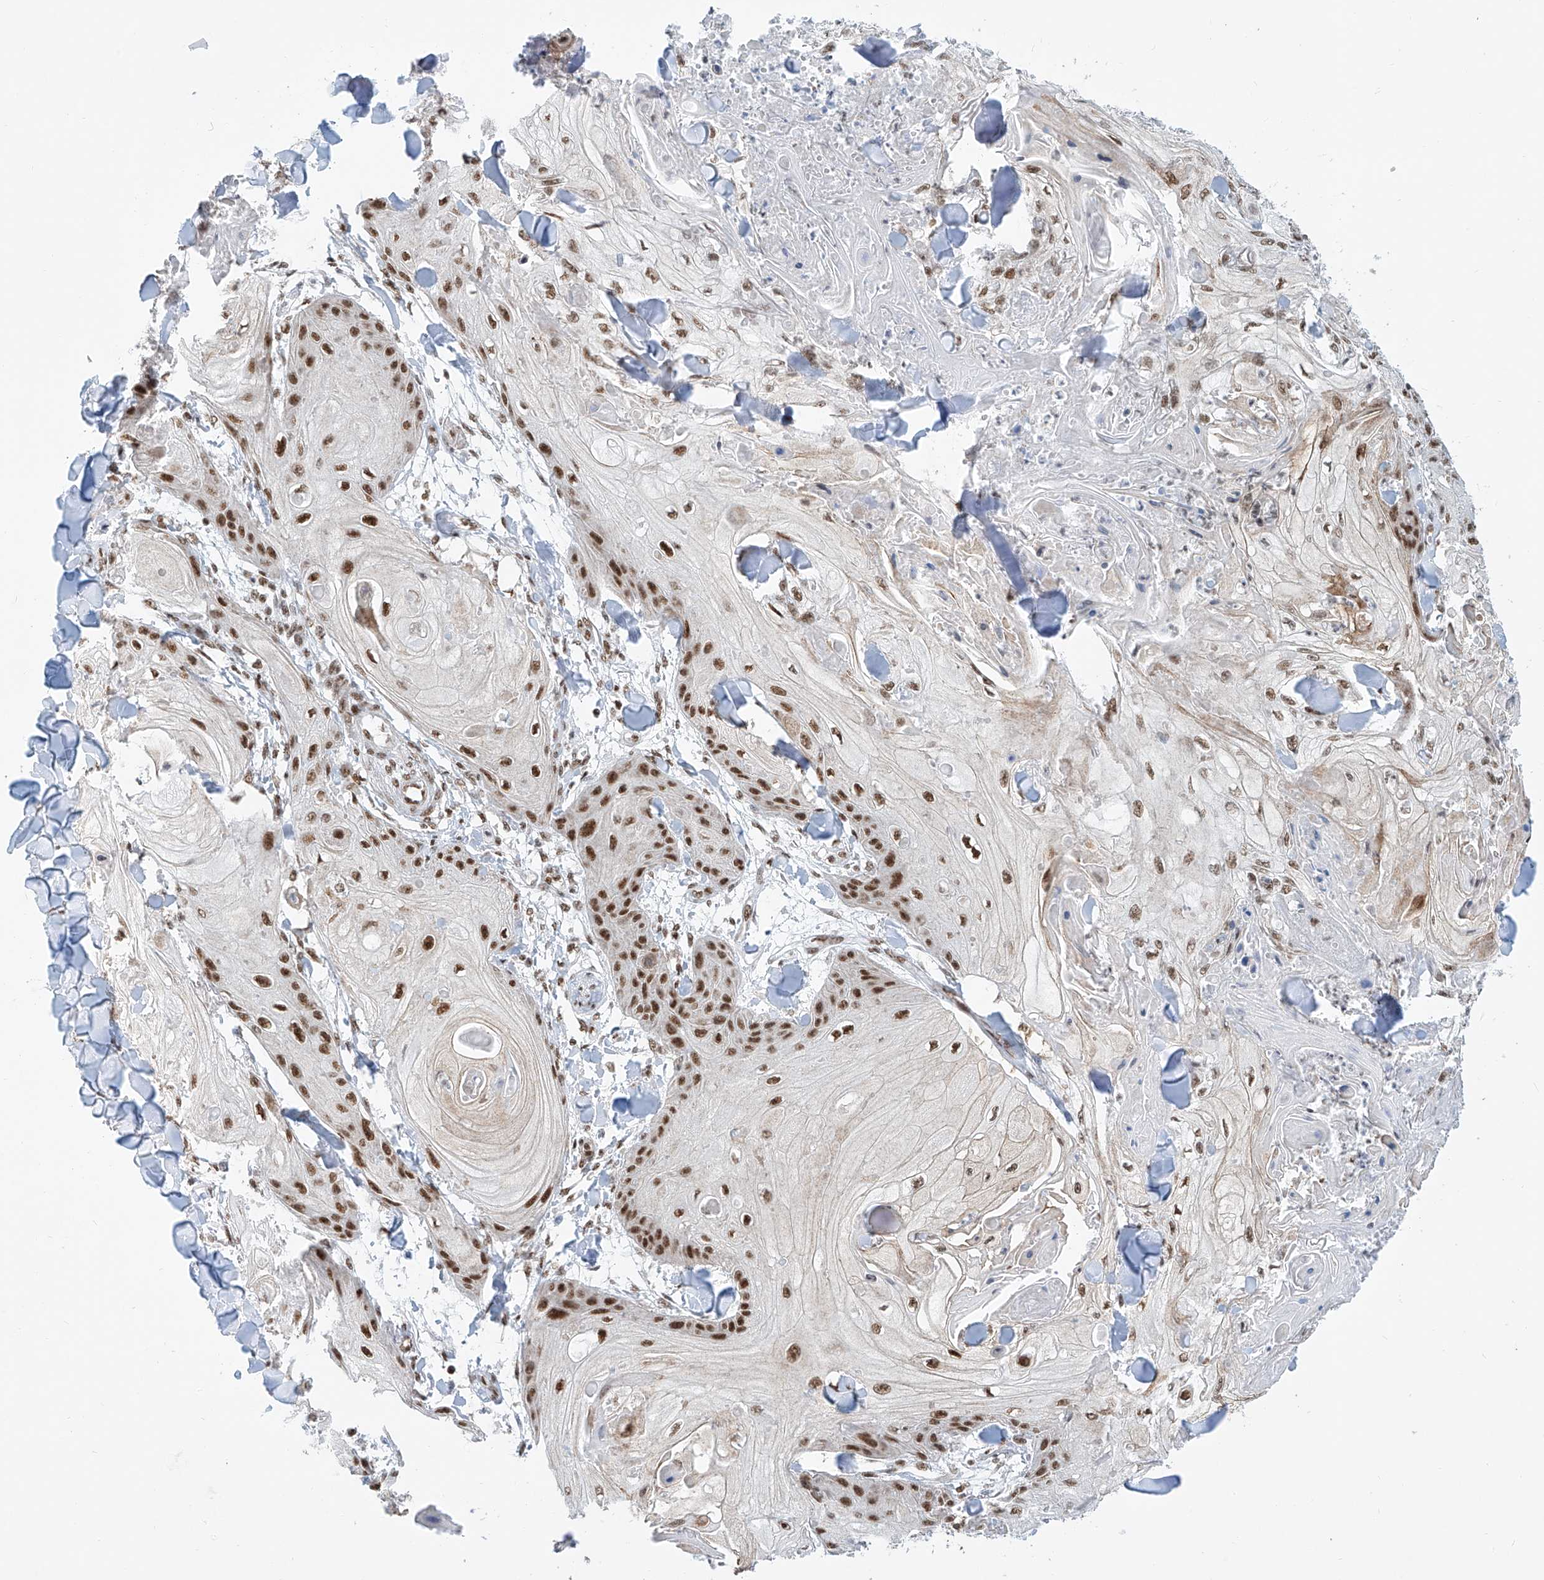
{"staining": {"intensity": "strong", "quantity": ">75%", "location": "nuclear"}, "tissue": "skin cancer", "cell_type": "Tumor cells", "image_type": "cancer", "snomed": [{"axis": "morphology", "description": "Squamous cell carcinoma, NOS"}, {"axis": "topography", "description": "Skin"}], "caption": "Skin cancer (squamous cell carcinoma) stained for a protein (brown) demonstrates strong nuclear positive positivity in about >75% of tumor cells.", "gene": "TAF4", "patient": {"sex": "male", "age": 74}}